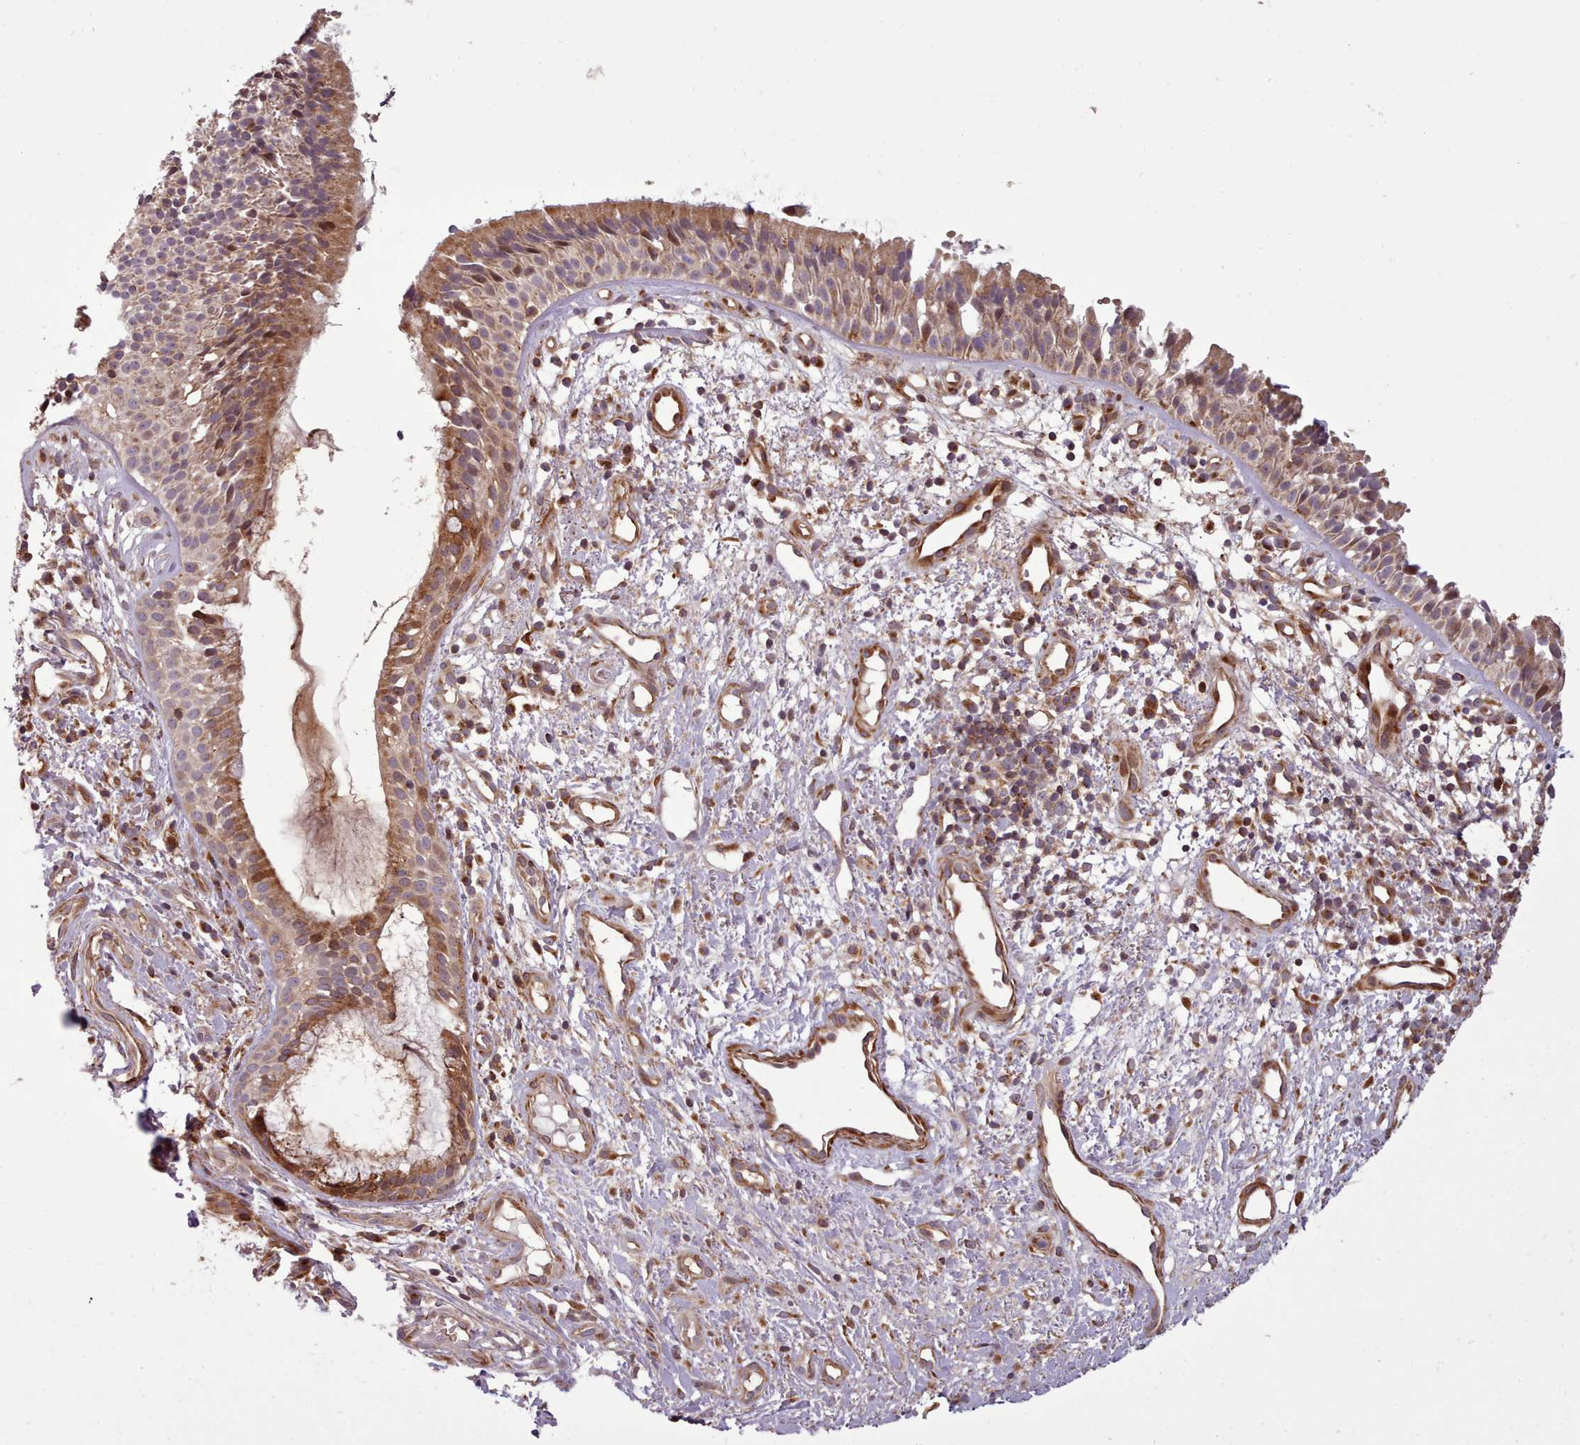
{"staining": {"intensity": "moderate", "quantity": ">75%", "location": "cytoplasmic/membranous,nuclear"}, "tissue": "nasopharynx", "cell_type": "Respiratory epithelial cells", "image_type": "normal", "snomed": [{"axis": "morphology", "description": "Normal tissue, NOS"}, {"axis": "topography", "description": "Cartilage tissue"}, {"axis": "topography", "description": "Nasopharynx"}, {"axis": "topography", "description": "Thyroid gland"}], "caption": "This is a micrograph of immunohistochemistry (IHC) staining of benign nasopharynx, which shows moderate positivity in the cytoplasmic/membranous,nuclear of respiratory epithelial cells.", "gene": "NLRP7", "patient": {"sex": "male", "age": 63}}